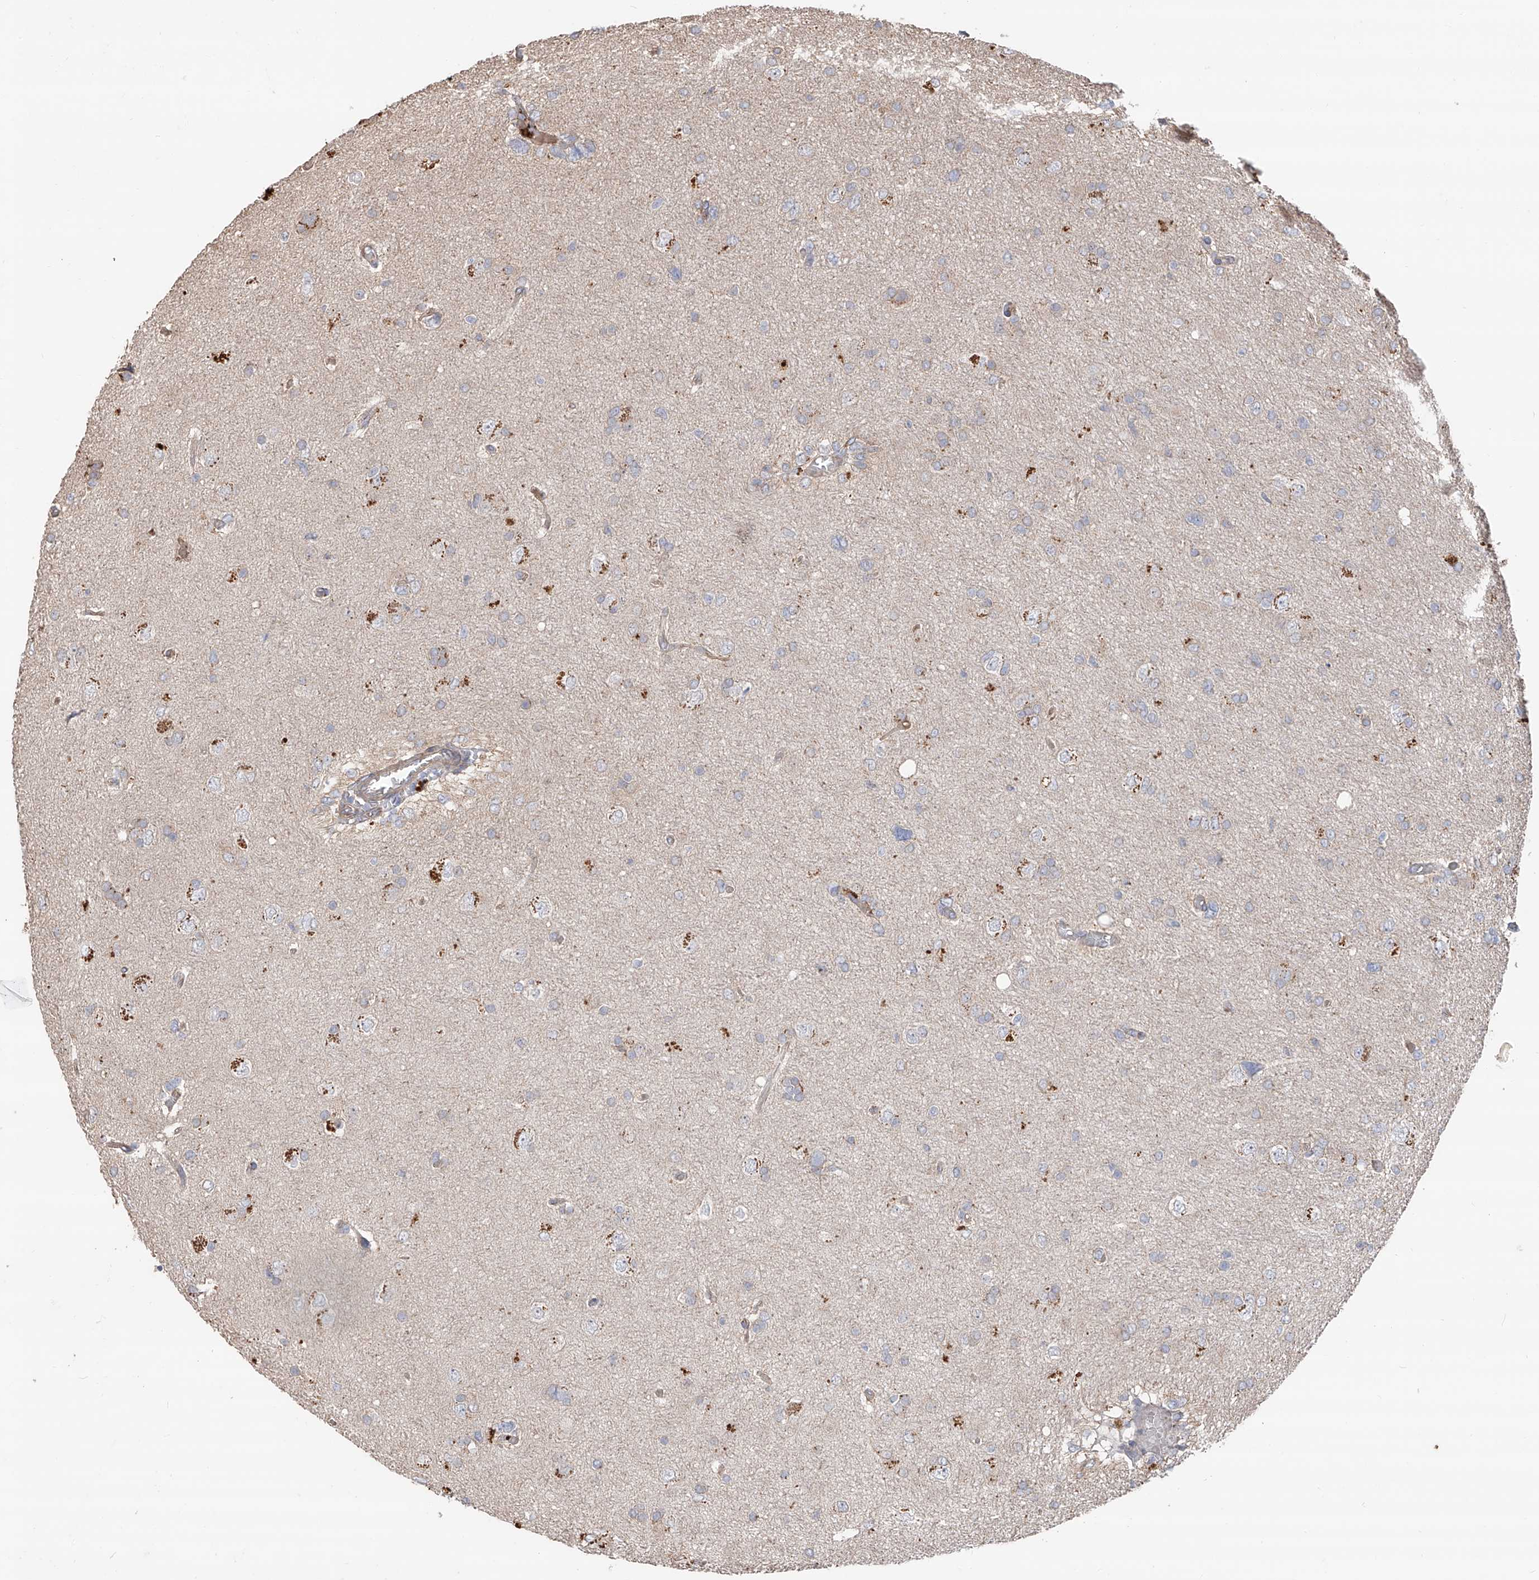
{"staining": {"intensity": "negative", "quantity": "none", "location": "none"}, "tissue": "glioma", "cell_type": "Tumor cells", "image_type": "cancer", "snomed": [{"axis": "morphology", "description": "Glioma, malignant, High grade"}, {"axis": "topography", "description": "Brain"}], "caption": "Immunohistochemistry micrograph of malignant high-grade glioma stained for a protein (brown), which shows no staining in tumor cells.", "gene": "EDN1", "patient": {"sex": "female", "age": 59}}